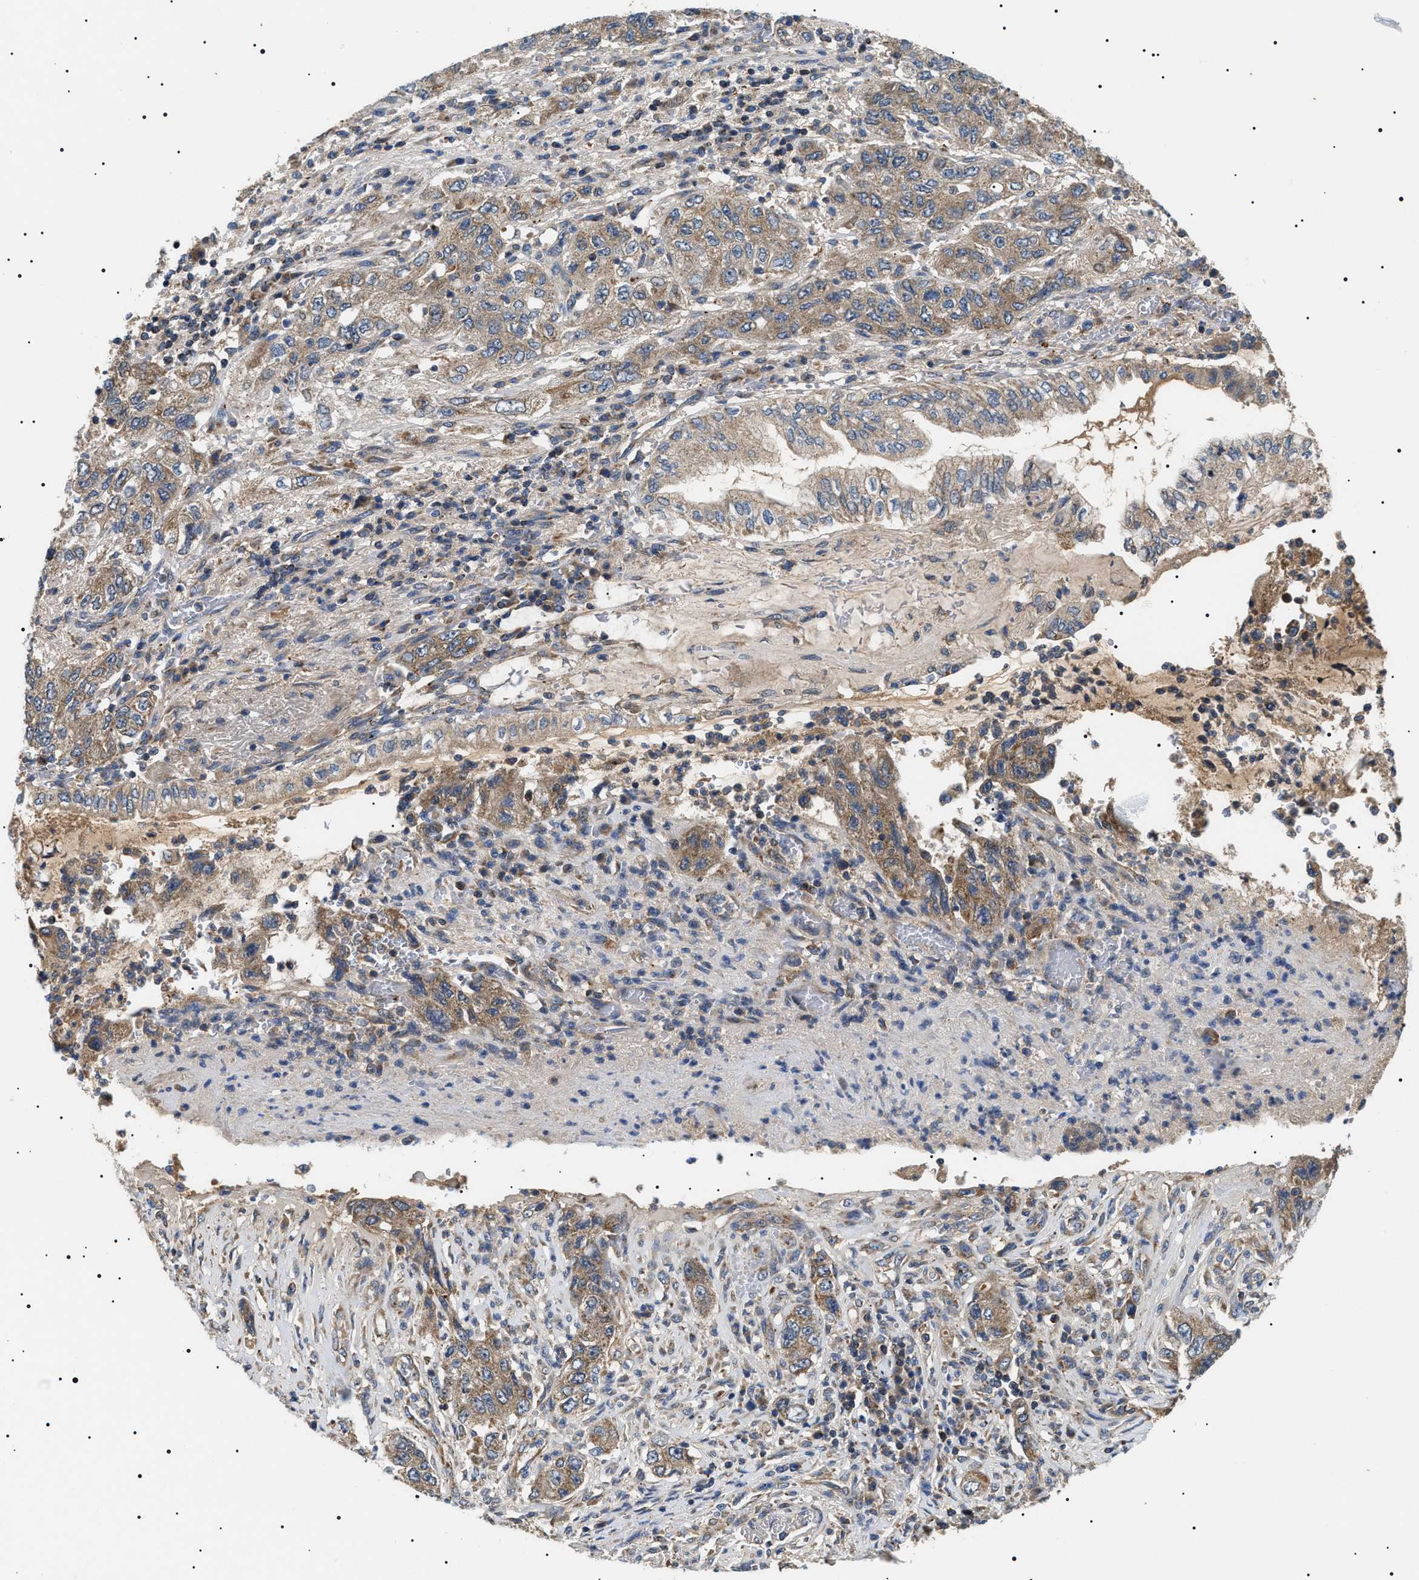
{"staining": {"intensity": "moderate", "quantity": ">75%", "location": "cytoplasmic/membranous"}, "tissue": "pancreatic cancer", "cell_type": "Tumor cells", "image_type": "cancer", "snomed": [{"axis": "morphology", "description": "Adenocarcinoma, NOS"}, {"axis": "topography", "description": "Pancreas"}], "caption": "Protein staining of adenocarcinoma (pancreatic) tissue exhibits moderate cytoplasmic/membranous positivity in approximately >75% of tumor cells.", "gene": "OXSM", "patient": {"sex": "female", "age": 73}}